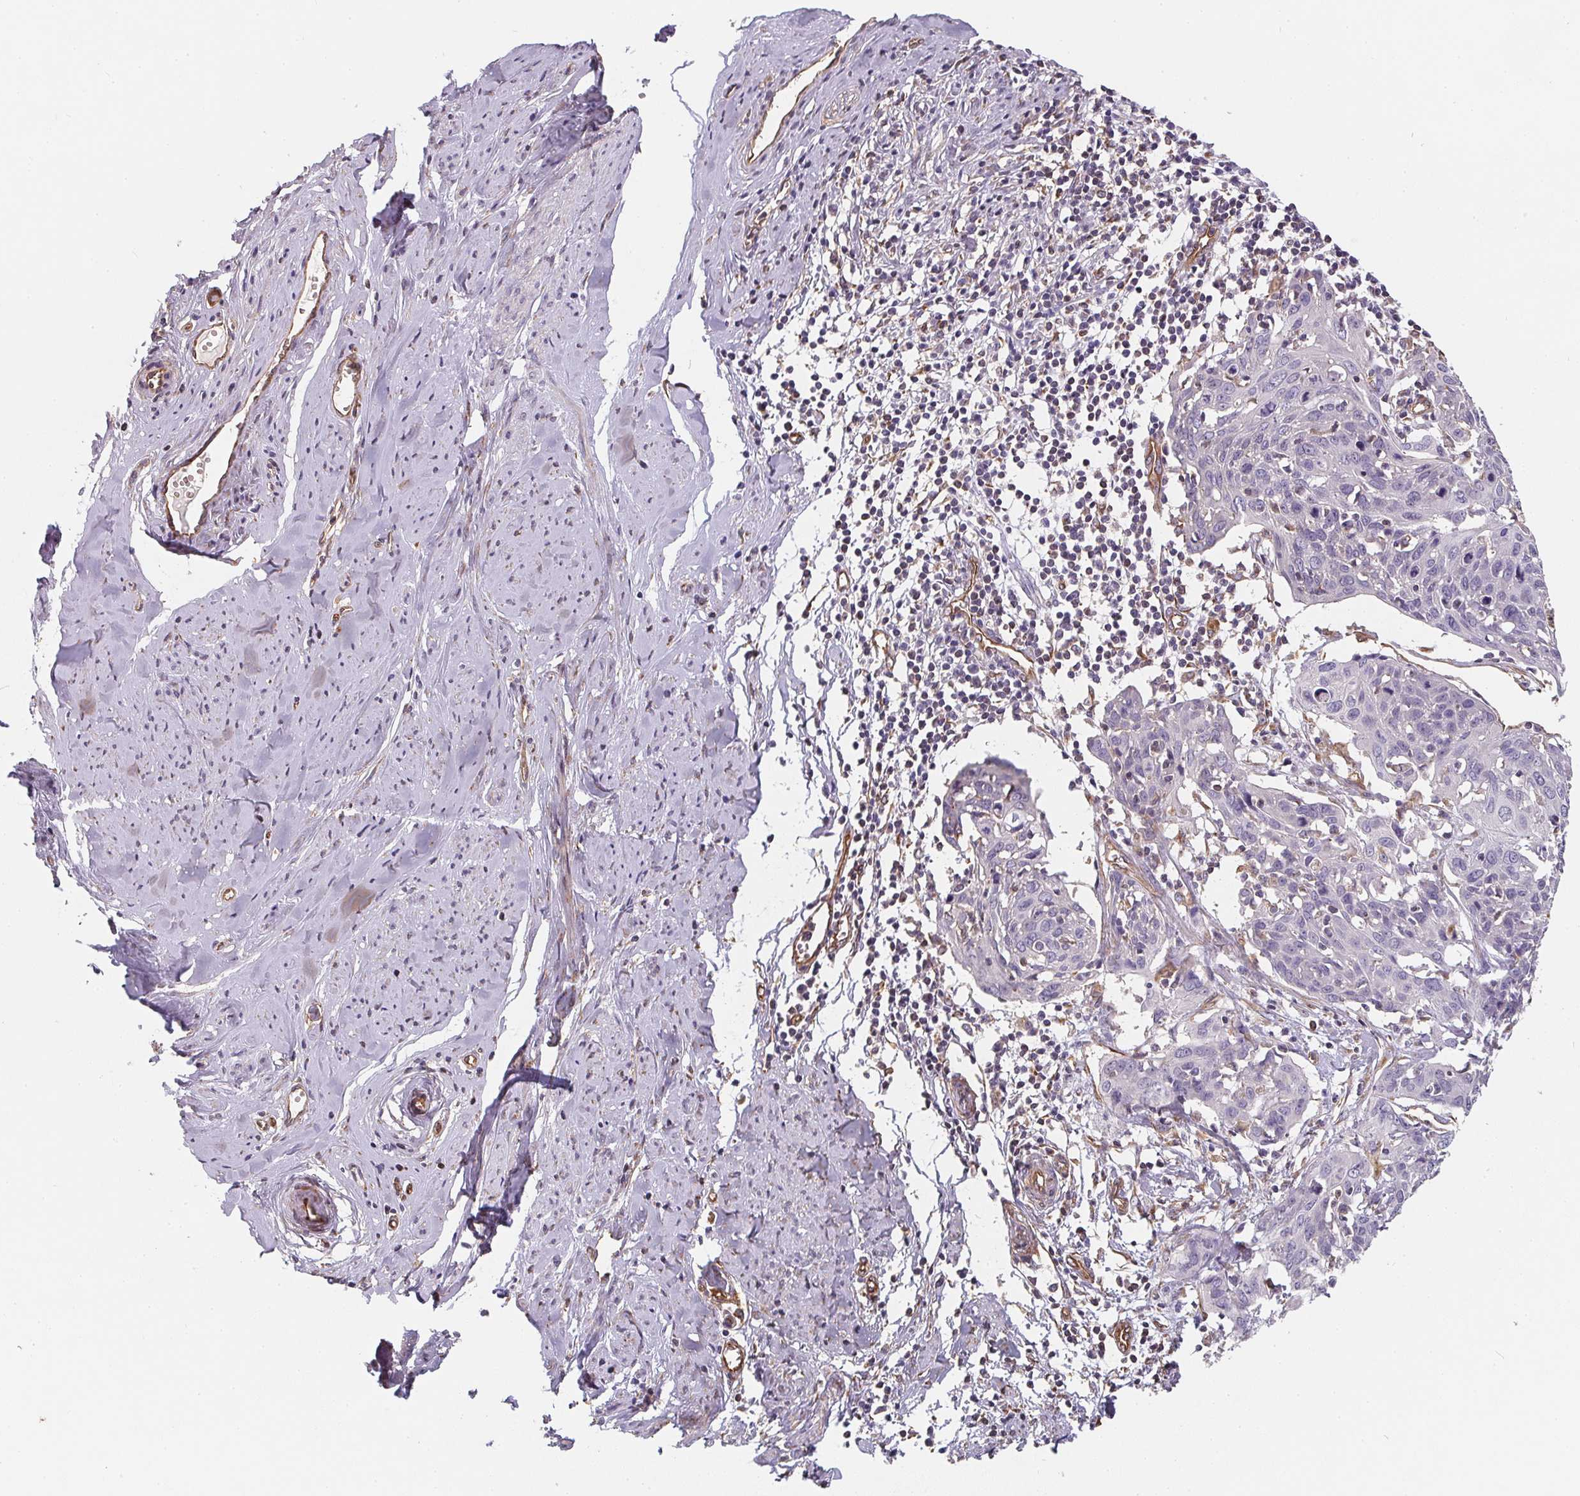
{"staining": {"intensity": "negative", "quantity": "none", "location": "none"}, "tissue": "cervical cancer", "cell_type": "Tumor cells", "image_type": "cancer", "snomed": [{"axis": "morphology", "description": "Squamous cell carcinoma, NOS"}, {"axis": "topography", "description": "Cervix"}], "caption": "IHC micrograph of neoplastic tissue: squamous cell carcinoma (cervical) stained with DAB demonstrates no significant protein positivity in tumor cells.", "gene": "TBKBP1", "patient": {"sex": "female", "age": 62}}